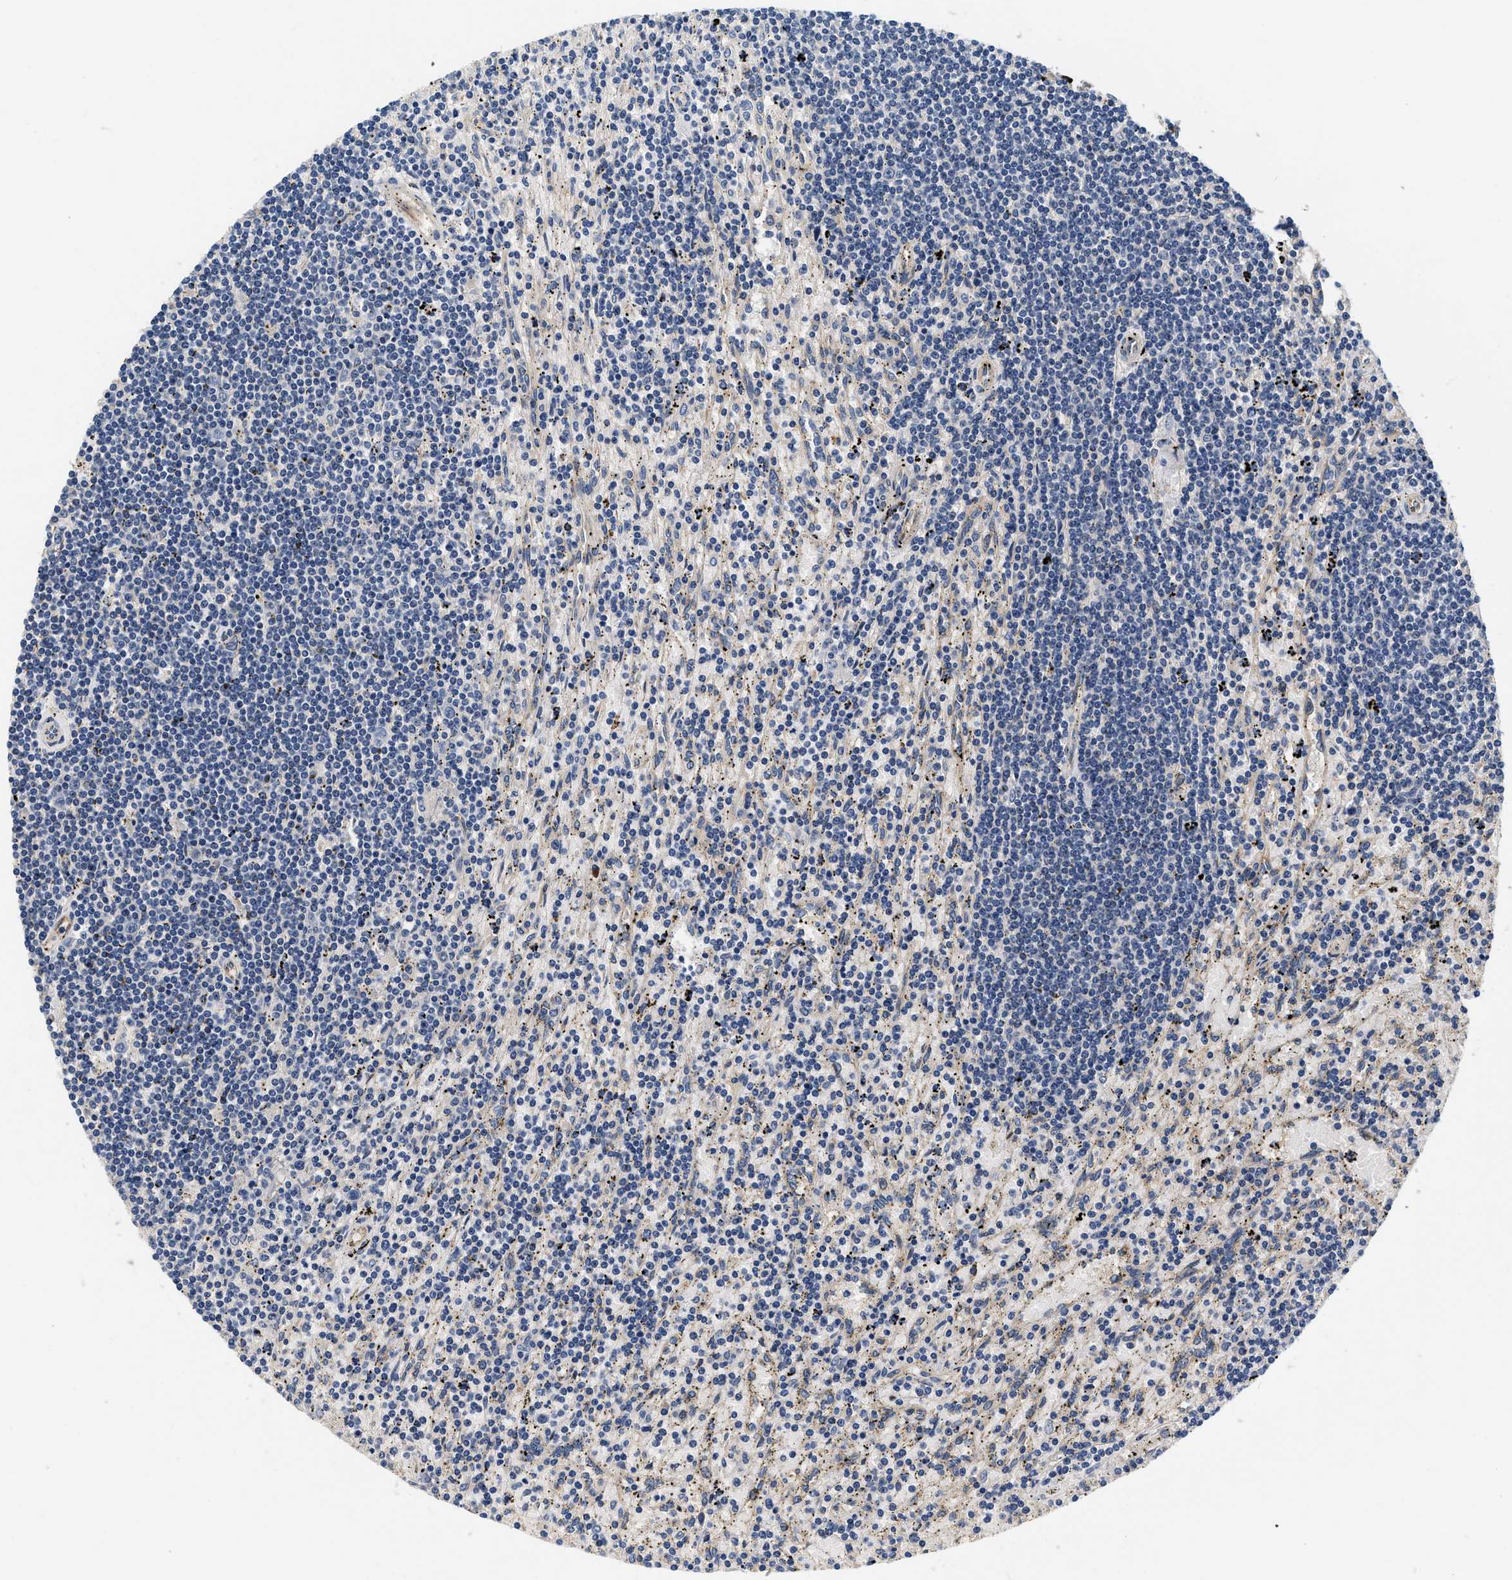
{"staining": {"intensity": "negative", "quantity": "none", "location": "none"}, "tissue": "lymphoma", "cell_type": "Tumor cells", "image_type": "cancer", "snomed": [{"axis": "morphology", "description": "Malignant lymphoma, non-Hodgkin's type, Low grade"}, {"axis": "topography", "description": "Spleen"}], "caption": "Tumor cells are negative for protein expression in human malignant lymphoma, non-Hodgkin's type (low-grade). (Immunohistochemistry (ihc), brightfield microscopy, high magnification).", "gene": "NME6", "patient": {"sex": "male", "age": 76}}